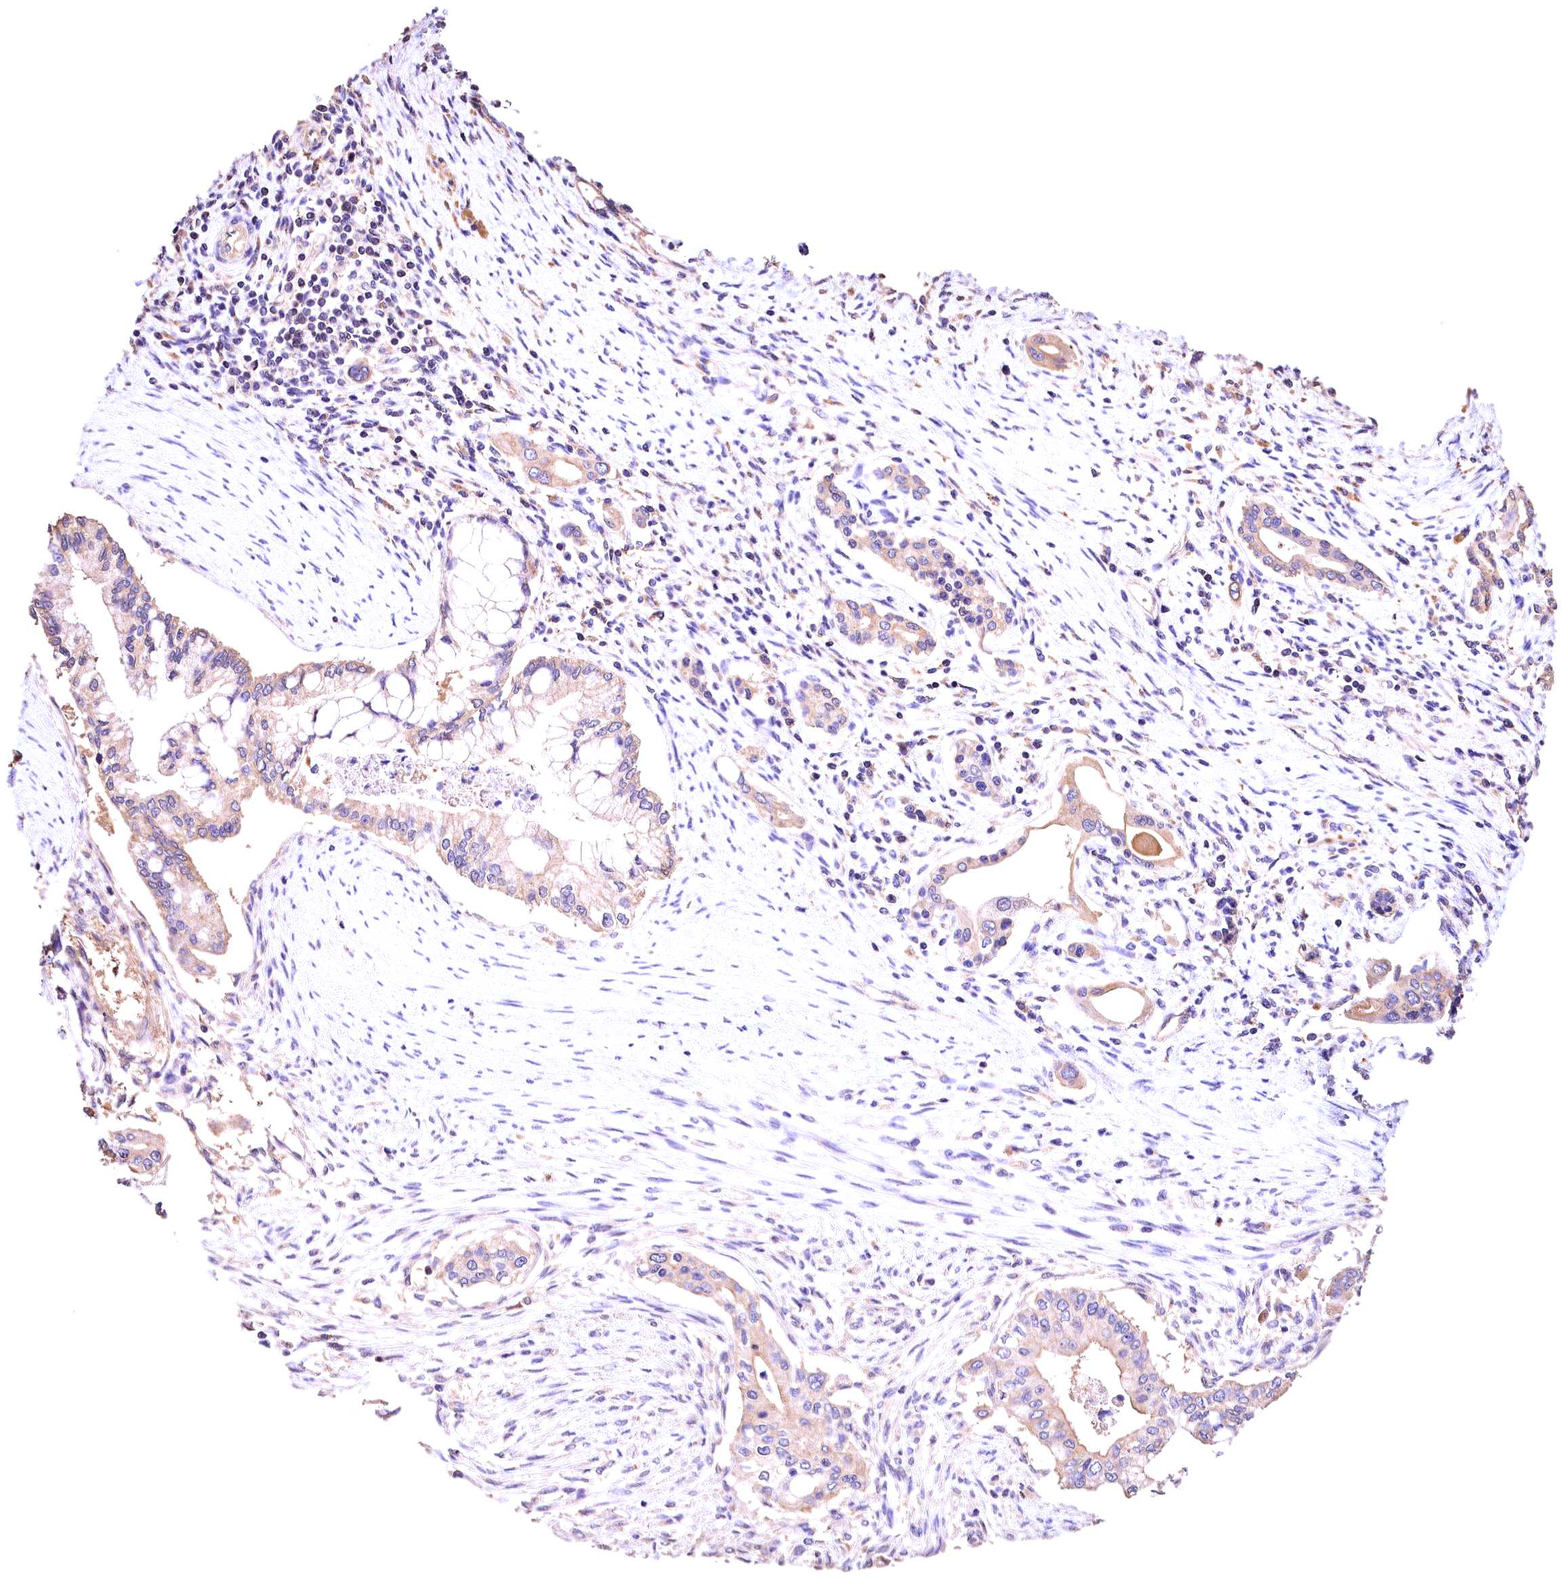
{"staining": {"intensity": "weak", "quantity": "25%-75%", "location": "cytoplasmic/membranous"}, "tissue": "pancreatic cancer", "cell_type": "Tumor cells", "image_type": "cancer", "snomed": [{"axis": "morphology", "description": "Adenocarcinoma, NOS"}, {"axis": "topography", "description": "Pancreas"}], "caption": "Protein staining shows weak cytoplasmic/membranous positivity in approximately 25%-75% of tumor cells in adenocarcinoma (pancreatic).", "gene": "OAS3", "patient": {"sex": "male", "age": 46}}